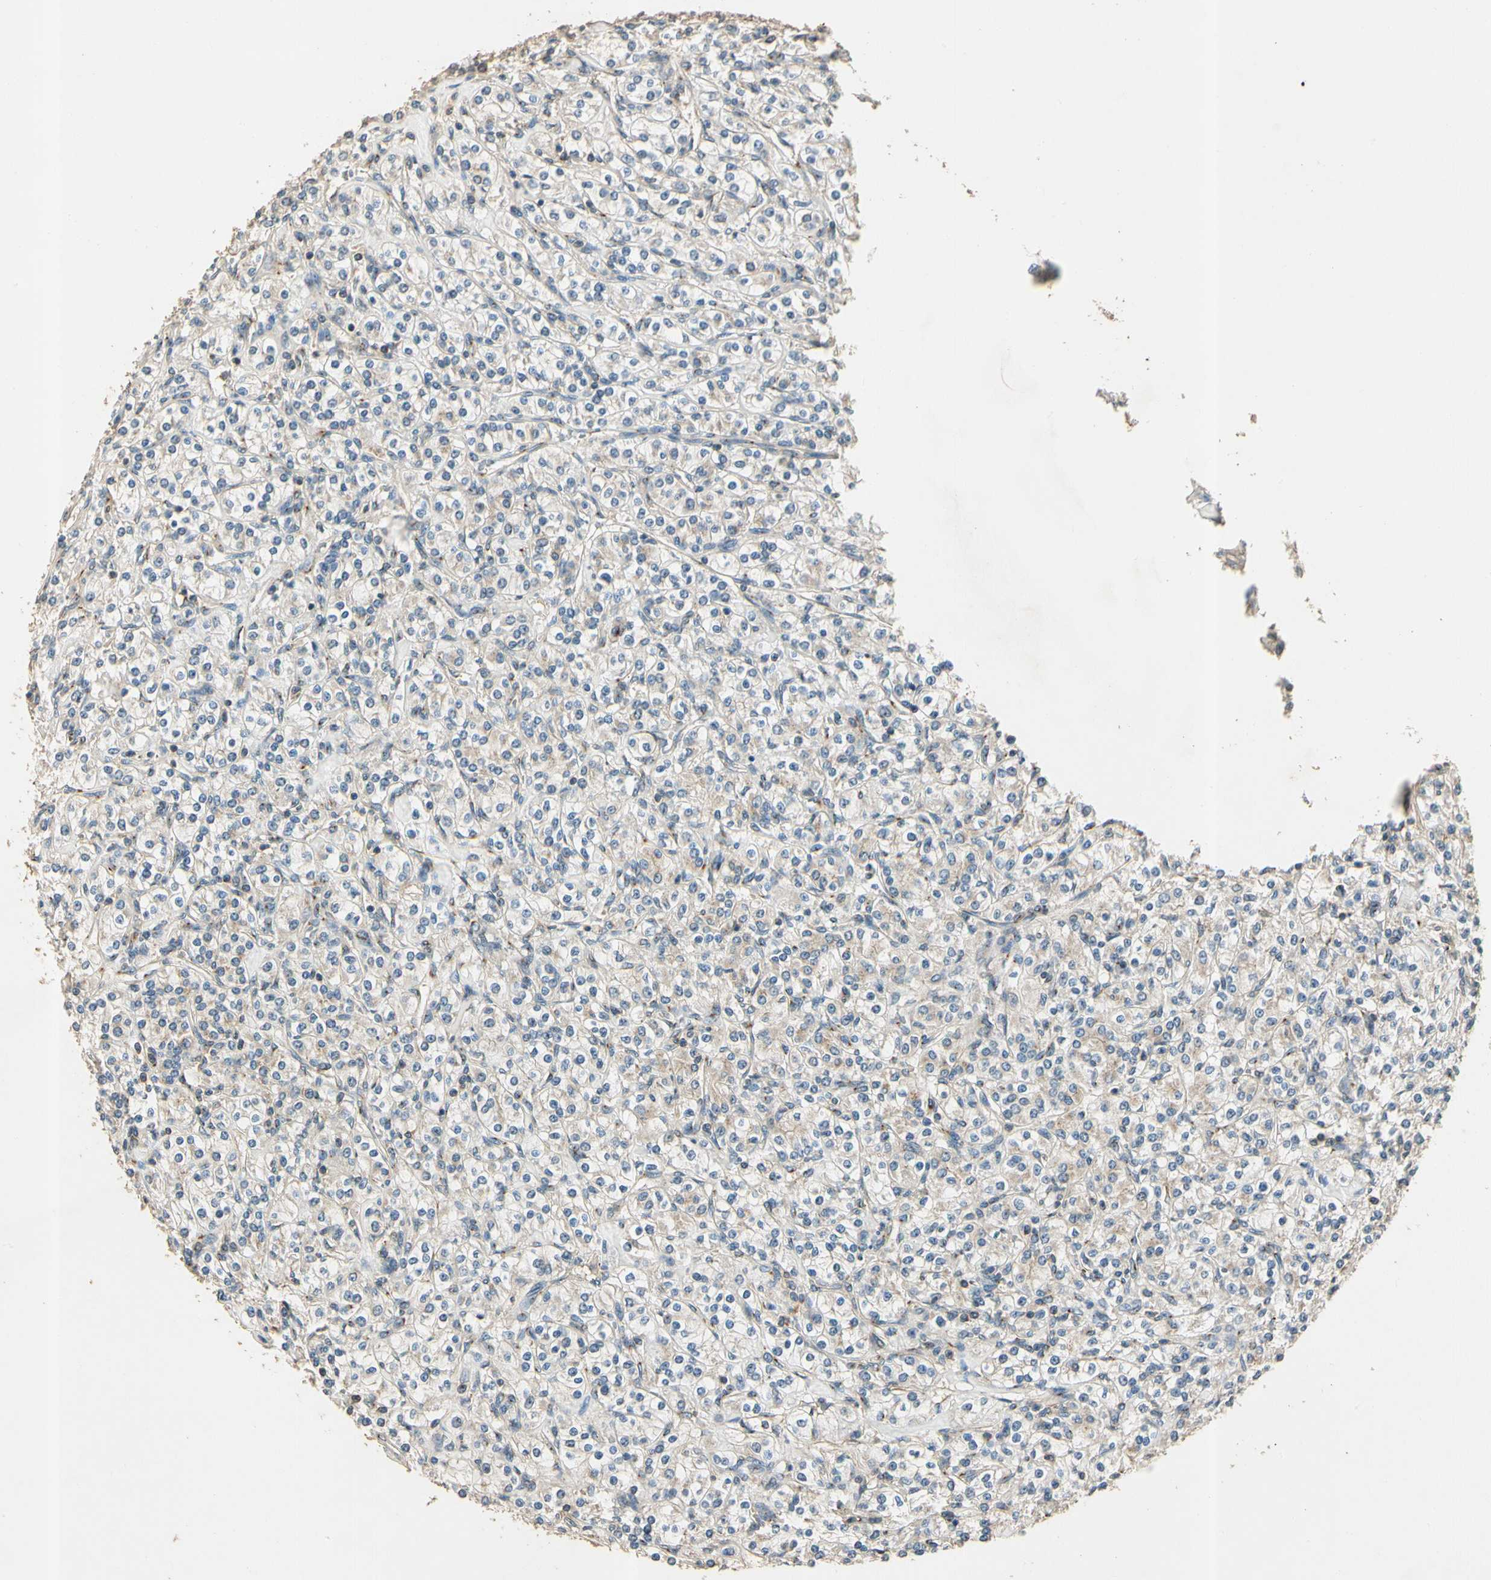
{"staining": {"intensity": "weak", "quantity": "<25%", "location": "cytoplasmic/membranous"}, "tissue": "renal cancer", "cell_type": "Tumor cells", "image_type": "cancer", "snomed": [{"axis": "morphology", "description": "Adenocarcinoma, NOS"}, {"axis": "topography", "description": "Kidney"}], "caption": "Tumor cells show no significant protein positivity in renal adenocarcinoma. (IHC, brightfield microscopy, high magnification).", "gene": "AKAP9", "patient": {"sex": "male", "age": 77}}